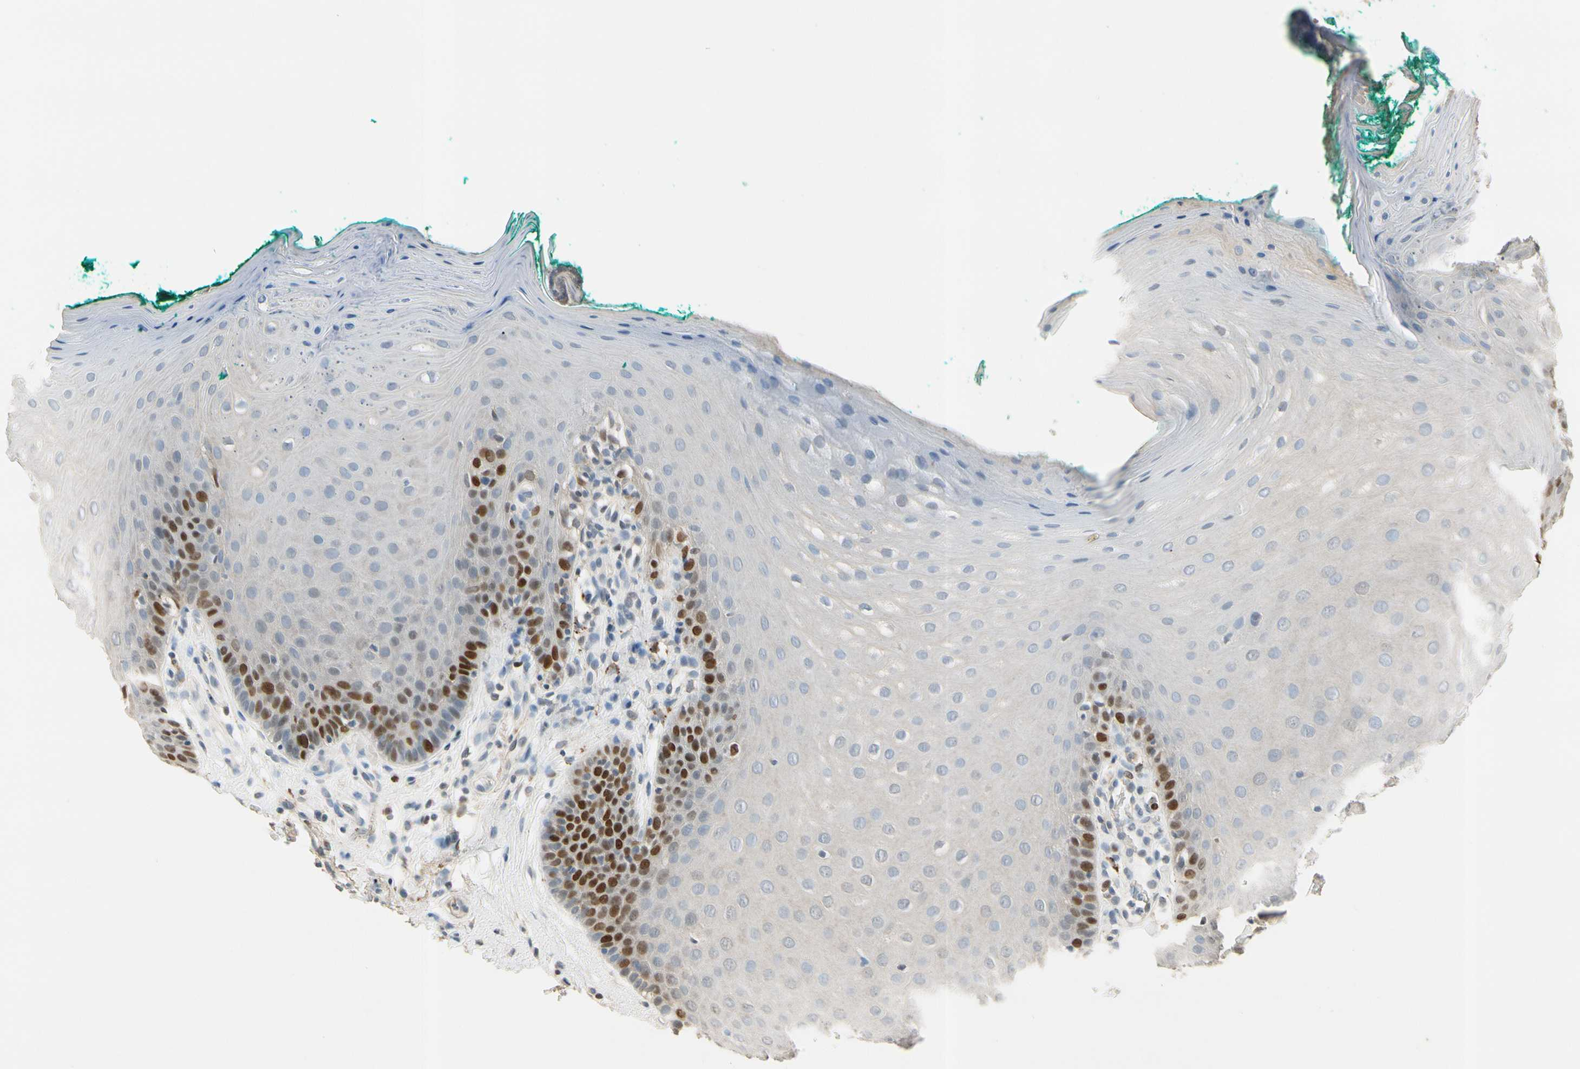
{"staining": {"intensity": "strong", "quantity": "<25%", "location": "nuclear"}, "tissue": "oral mucosa", "cell_type": "Squamous epithelial cells", "image_type": "normal", "snomed": [{"axis": "morphology", "description": "Normal tissue, NOS"}, {"axis": "topography", "description": "Skeletal muscle"}, {"axis": "topography", "description": "Oral tissue"}], "caption": "Brown immunohistochemical staining in normal oral mucosa shows strong nuclear positivity in about <25% of squamous epithelial cells. Nuclei are stained in blue.", "gene": "ZKSCAN3", "patient": {"sex": "male", "age": 58}}